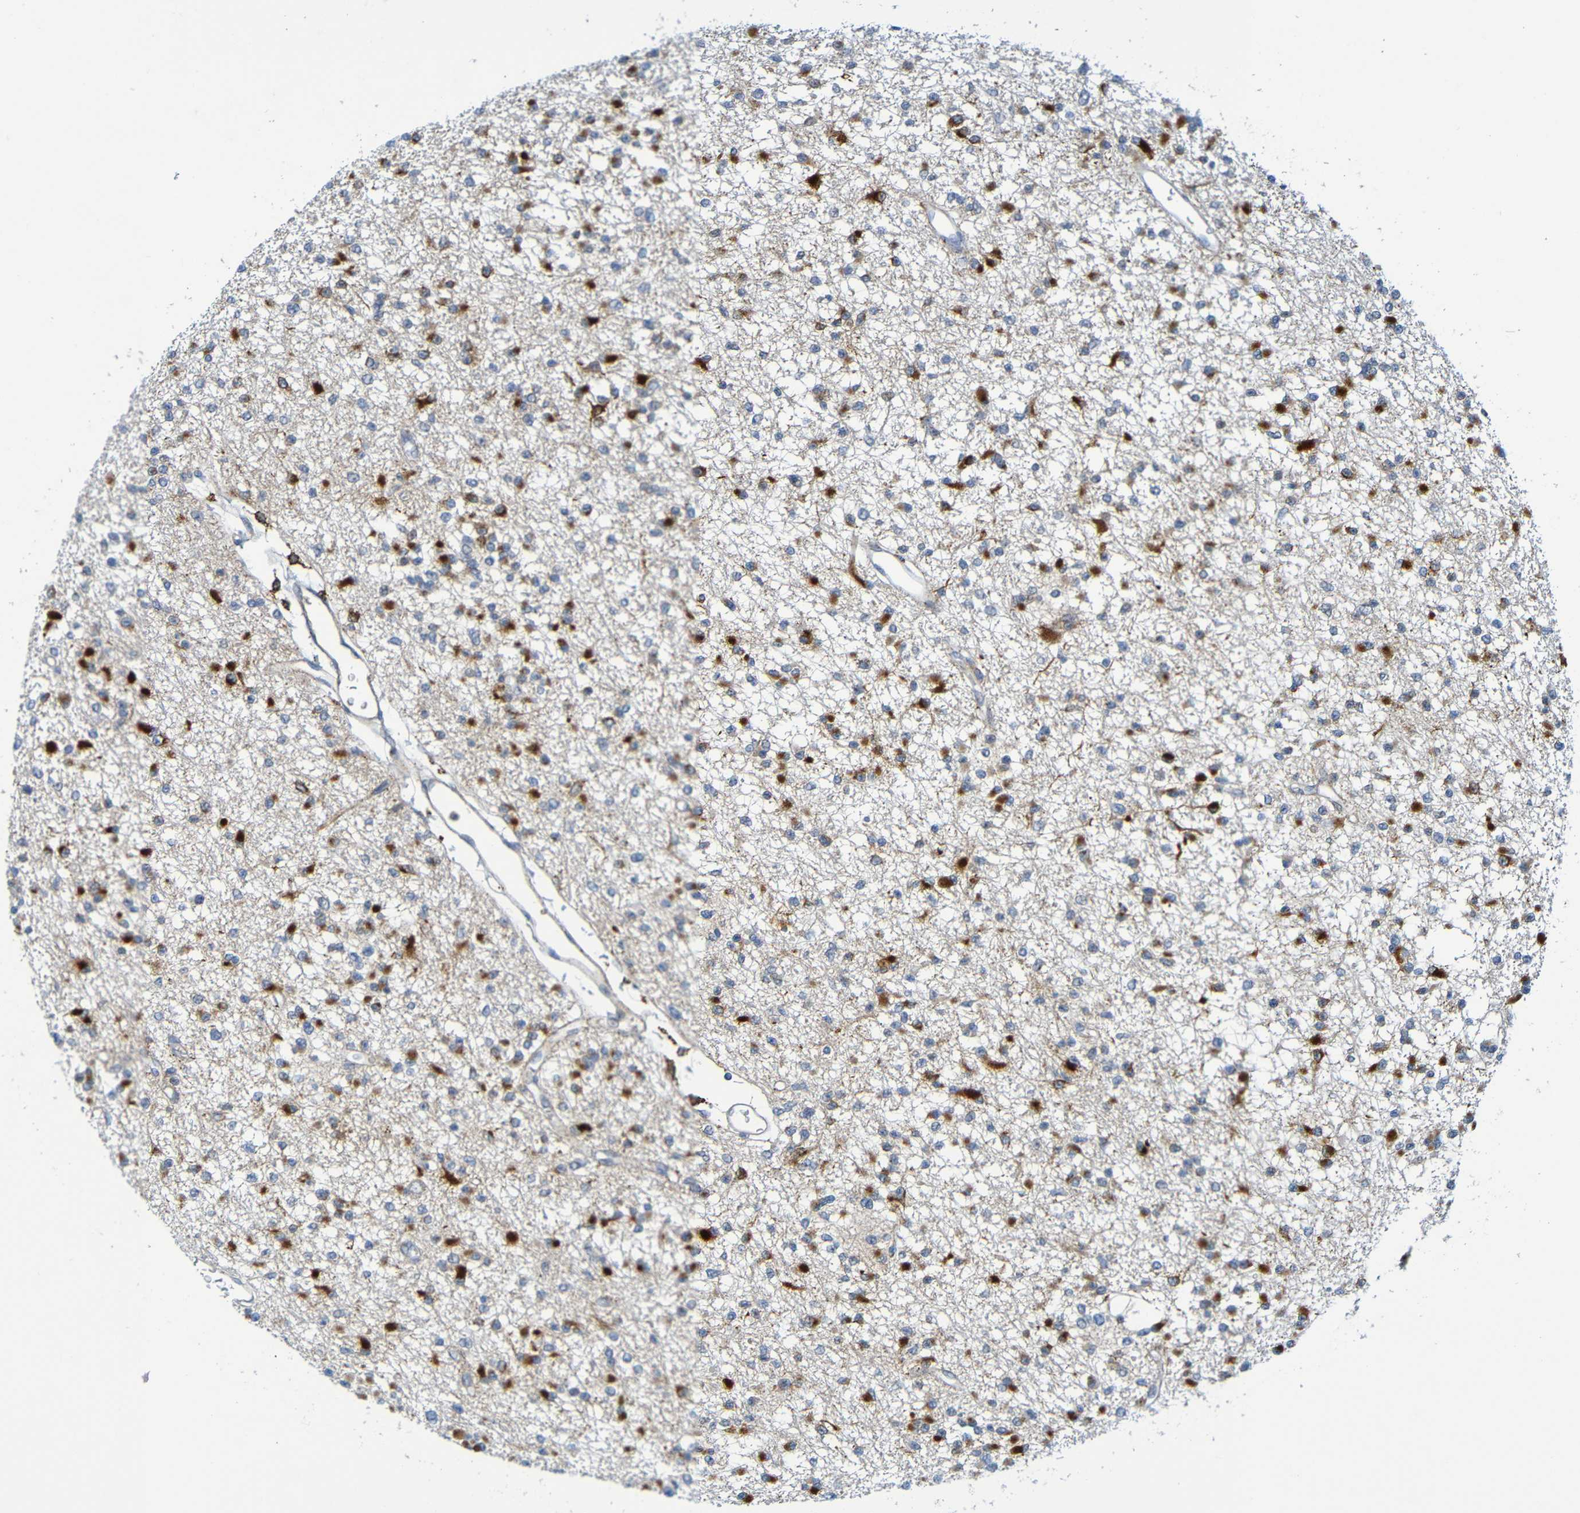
{"staining": {"intensity": "strong", "quantity": "25%-75%", "location": "cytoplasmic/membranous"}, "tissue": "glioma", "cell_type": "Tumor cells", "image_type": "cancer", "snomed": [{"axis": "morphology", "description": "Glioma, malignant, Low grade"}, {"axis": "topography", "description": "Brain"}], "caption": "Glioma was stained to show a protein in brown. There is high levels of strong cytoplasmic/membranous staining in approximately 25%-75% of tumor cells.", "gene": "IL10", "patient": {"sex": "female", "age": 22}}